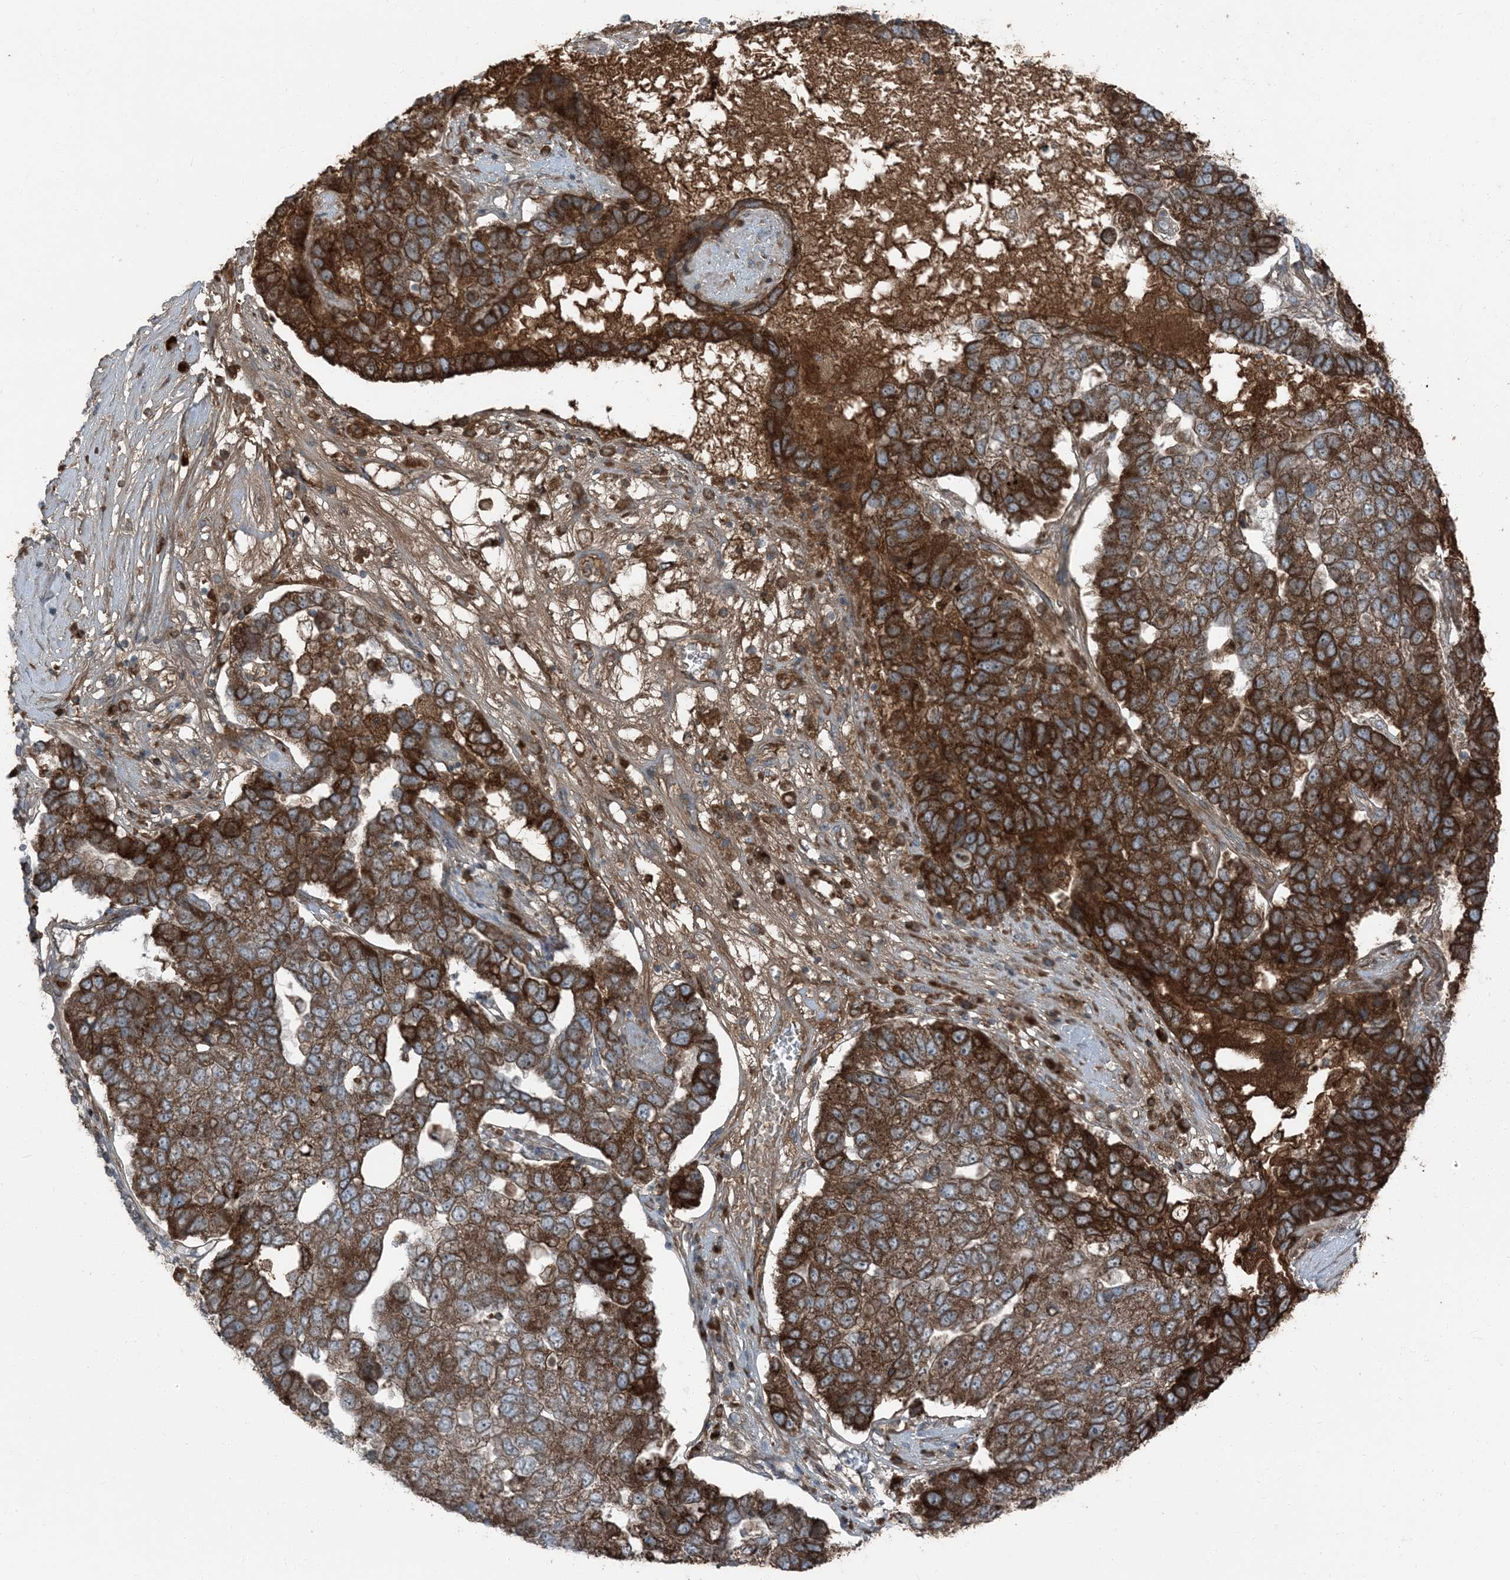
{"staining": {"intensity": "strong", "quantity": ">75%", "location": "cytoplasmic/membranous"}, "tissue": "pancreatic cancer", "cell_type": "Tumor cells", "image_type": "cancer", "snomed": [{"axis": "morphology", "description": "Adenocarcinoma, NOS"}, {"axis": "topography", "description": "Pancreas"}], "caption": "Pancreatic adenocarcinoma stained with DAB (3,3'-diaminobenzidine) IHC exhibits high levels of strong cytoplasmic/membranous expression in about >75% of tumor cells.", "gene": "RAB3GAP1", "patient": {"sex": "female", "age": 61}}